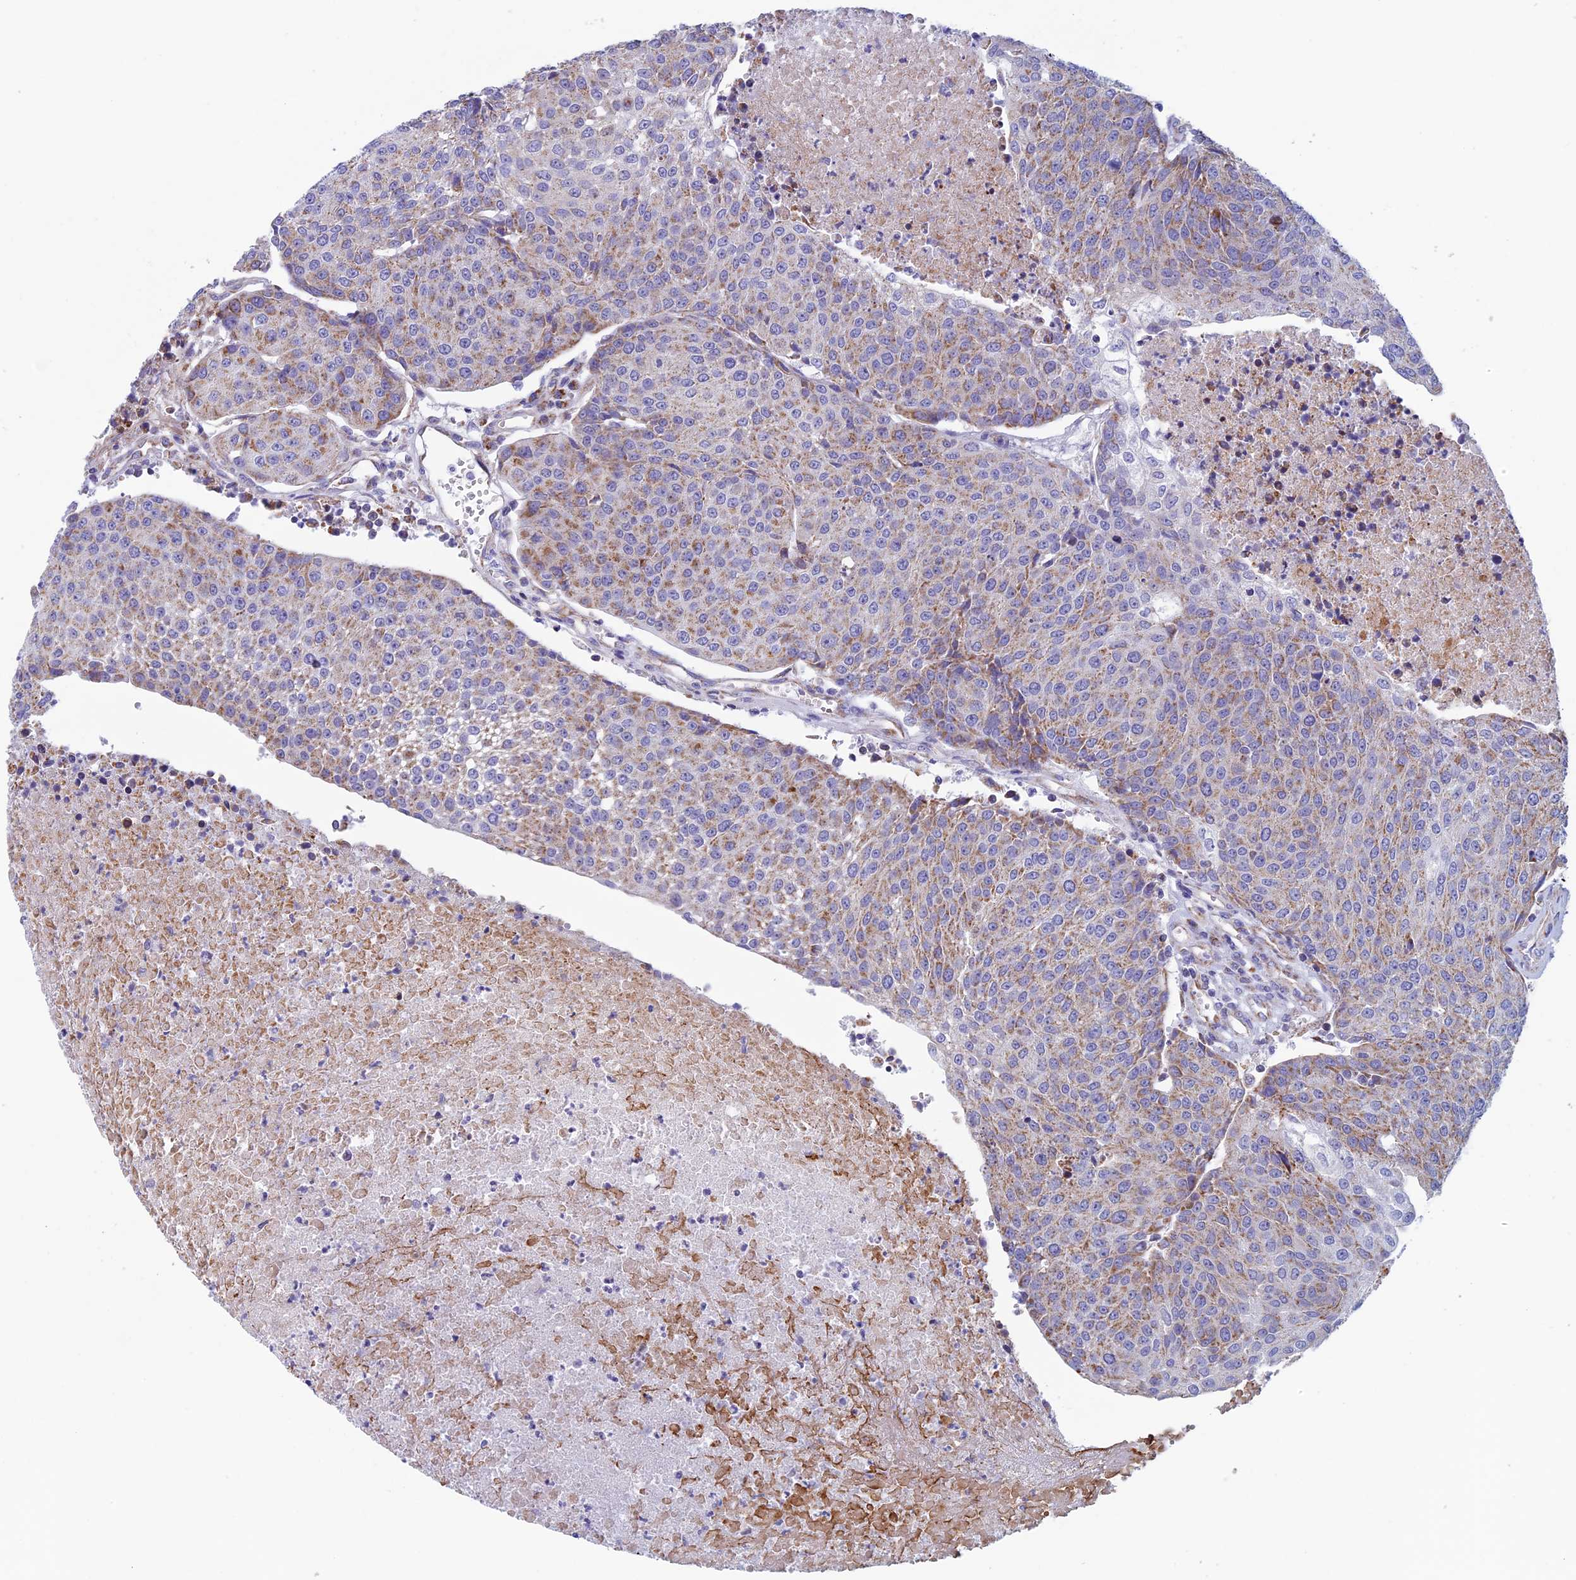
{"staining": {"intensity": "moderate", "quantity": "25%-75%", "location": "cytoplasmic/membranous"}, "tissue": "urothelial cancer", "cell_type": "Tumor cells", "image_type": "cancer", "snomed": [{"axis": "morphology", "description": "Urothelial carcinoma, High grade"}, {"axis": "topography", "description": "Urinary bladder"}], "caption": "Immunohistochemical staining of high-grade urothelial carcinoma shows medium levels of moderate cytoplasmic/membranous positivity in about 25%-75% of tumor cells.", "gene": "NDUFB9", "patient": {"sex": "female", "age": 85}}